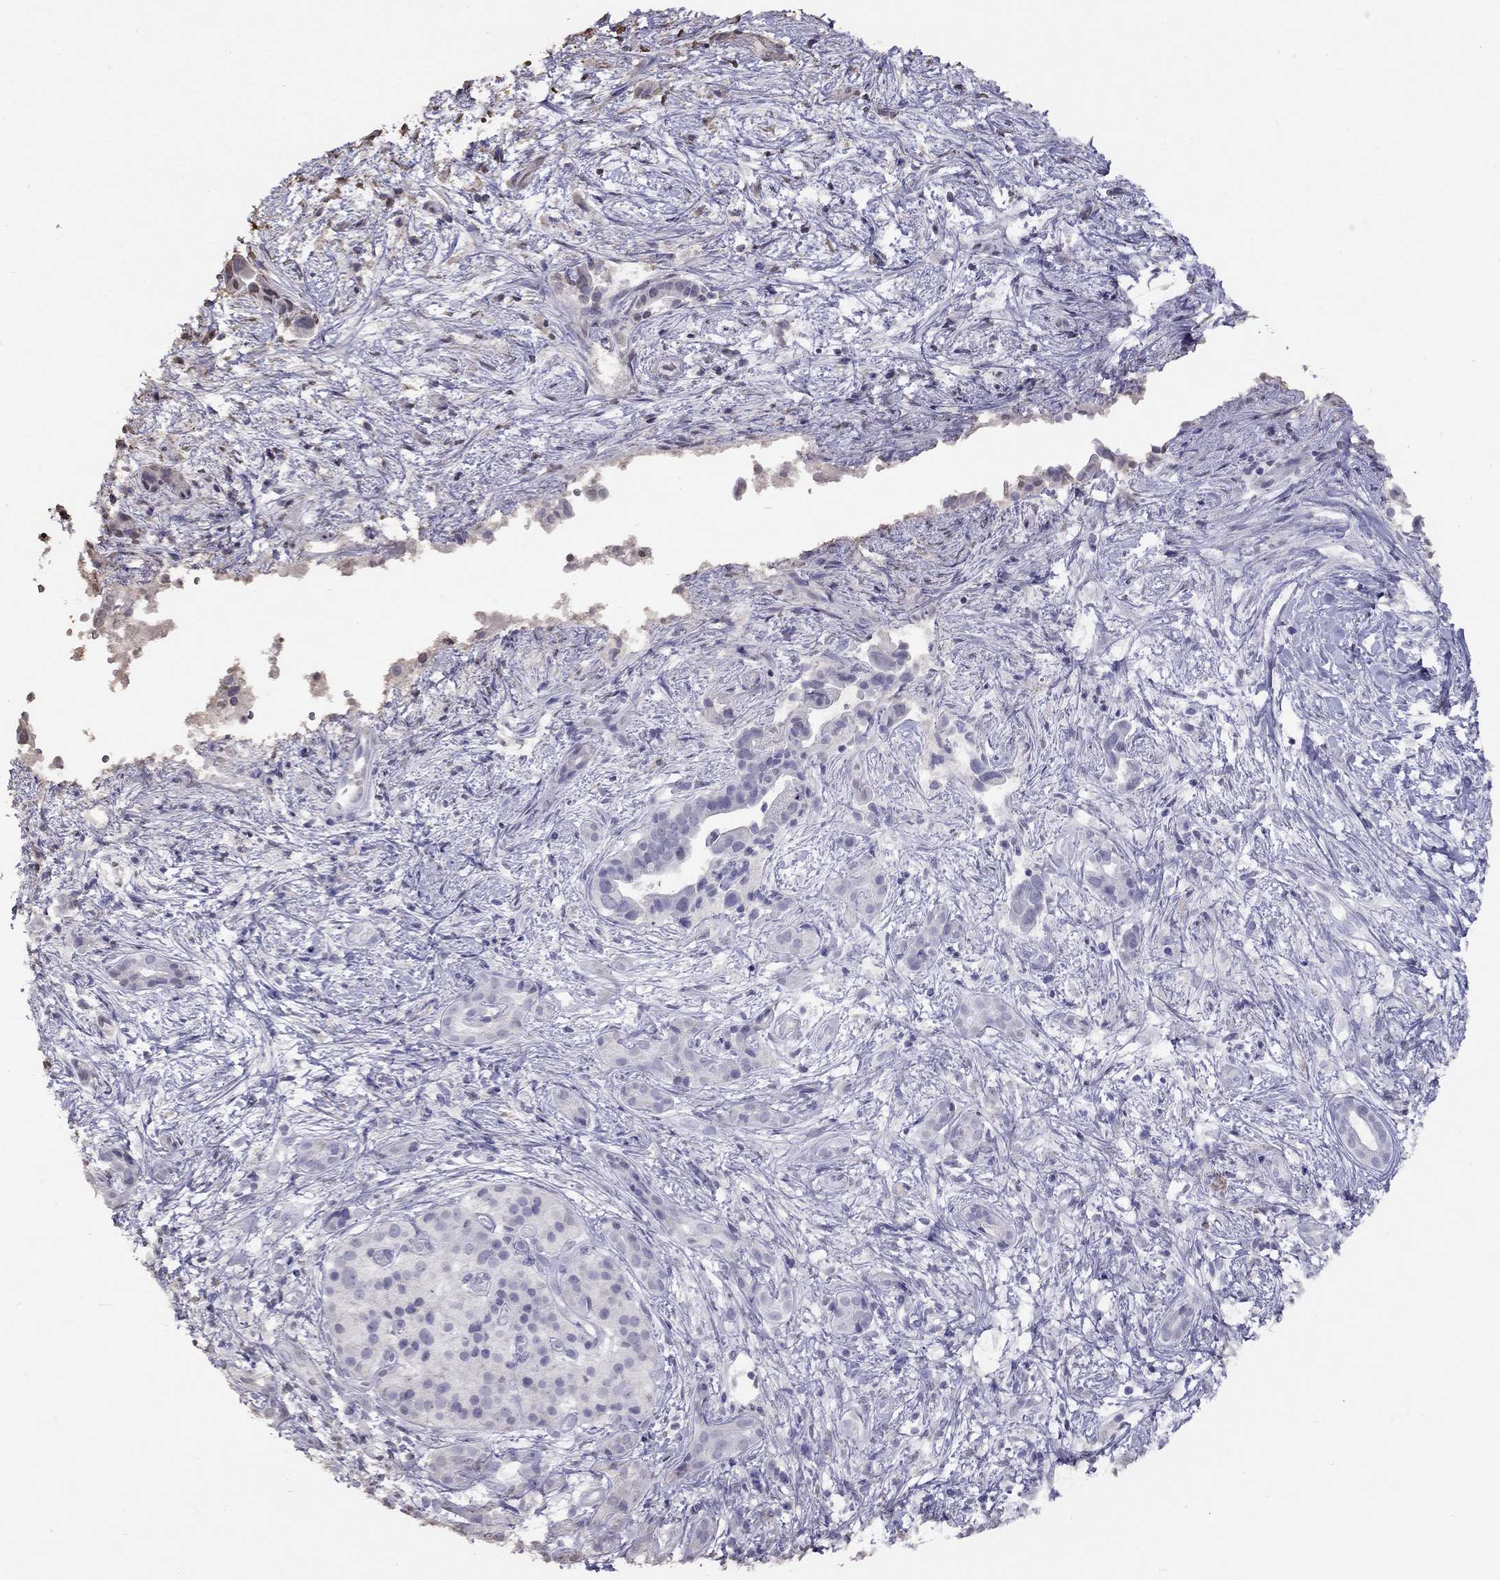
{"staining": {"intensity": "negative", "quantity": "none", "location": "none"}, "tissue": "pancreatic cancer", "cell_type": "Tumor cells", "image_type": "cancer", "snomed": [{"axis": "morphology", "description": "Adenocarcinoma, NOS"}, {"axis": "topography", "description": "Pancreas"}], "caption": "Immunohistochemistry image of neoplastic tissue: human pancreatic adenocarcinoma stained with DAB exhibits no significant protein staining in tumor cells.", "gene": "SUN3", "patient": {"sex": "male", "age": 61}}